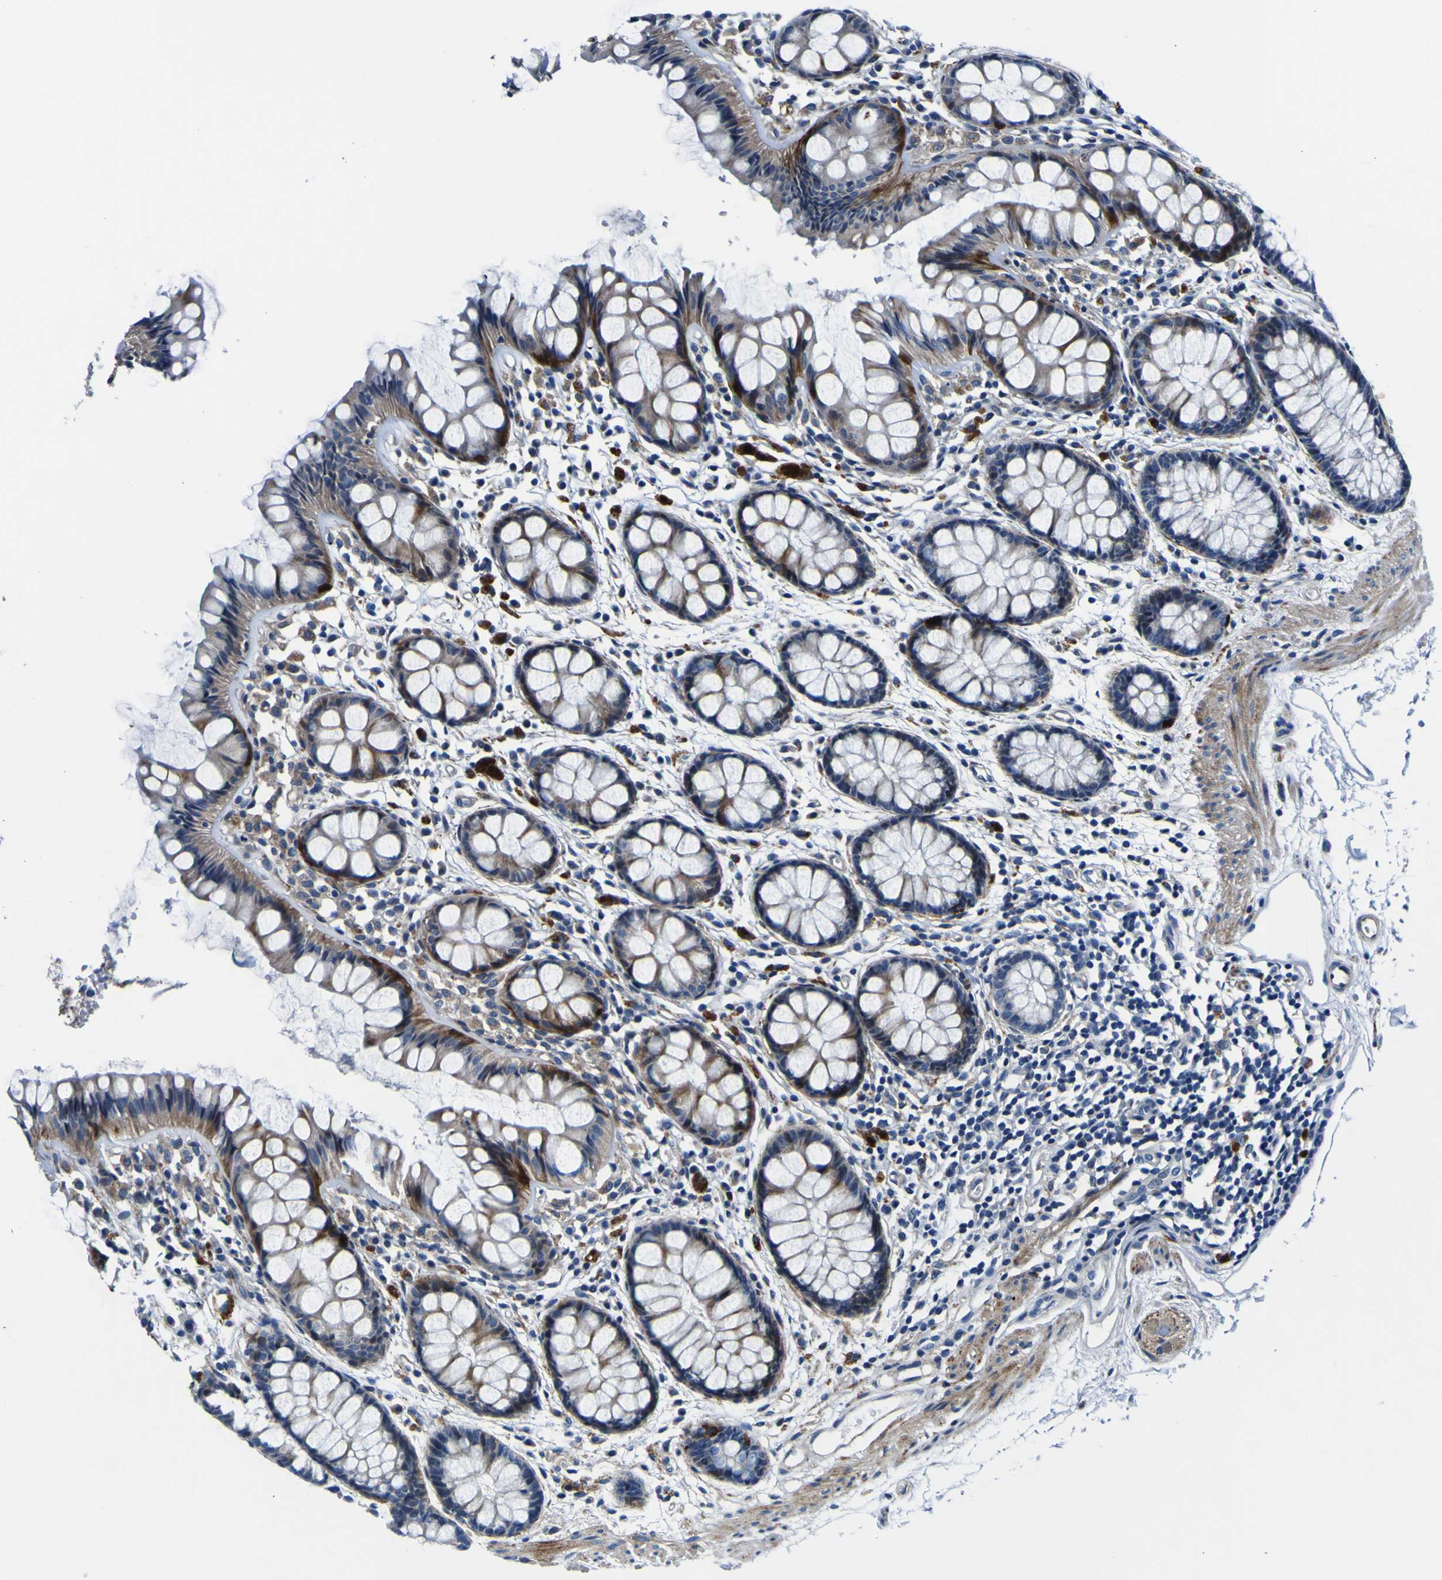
{"staining": {"intensity": "moderate", "quantity": ">75%", "location": "cytoplasmic/membranous"}, "tissue": "rectum", "cell_type": "Glandular cells", "image_type": "normal", "snomed": [{"axis": "morphology", "description": "Normal tissue, NOS"}, {"axis": "topography", "description": "Rectum"}], "caption": "High-power microscopy captured an immunohistochemistry (IHC) photomicrograph of normal rectum, revealing moderate cytoplasmic/membranous expression in approximately >75% of glandular cells. The protein is shown in brown color, while the nuclei are stained blue.", "gene": "AGAP3", "patient": {"sex": "female", "age": 66}}